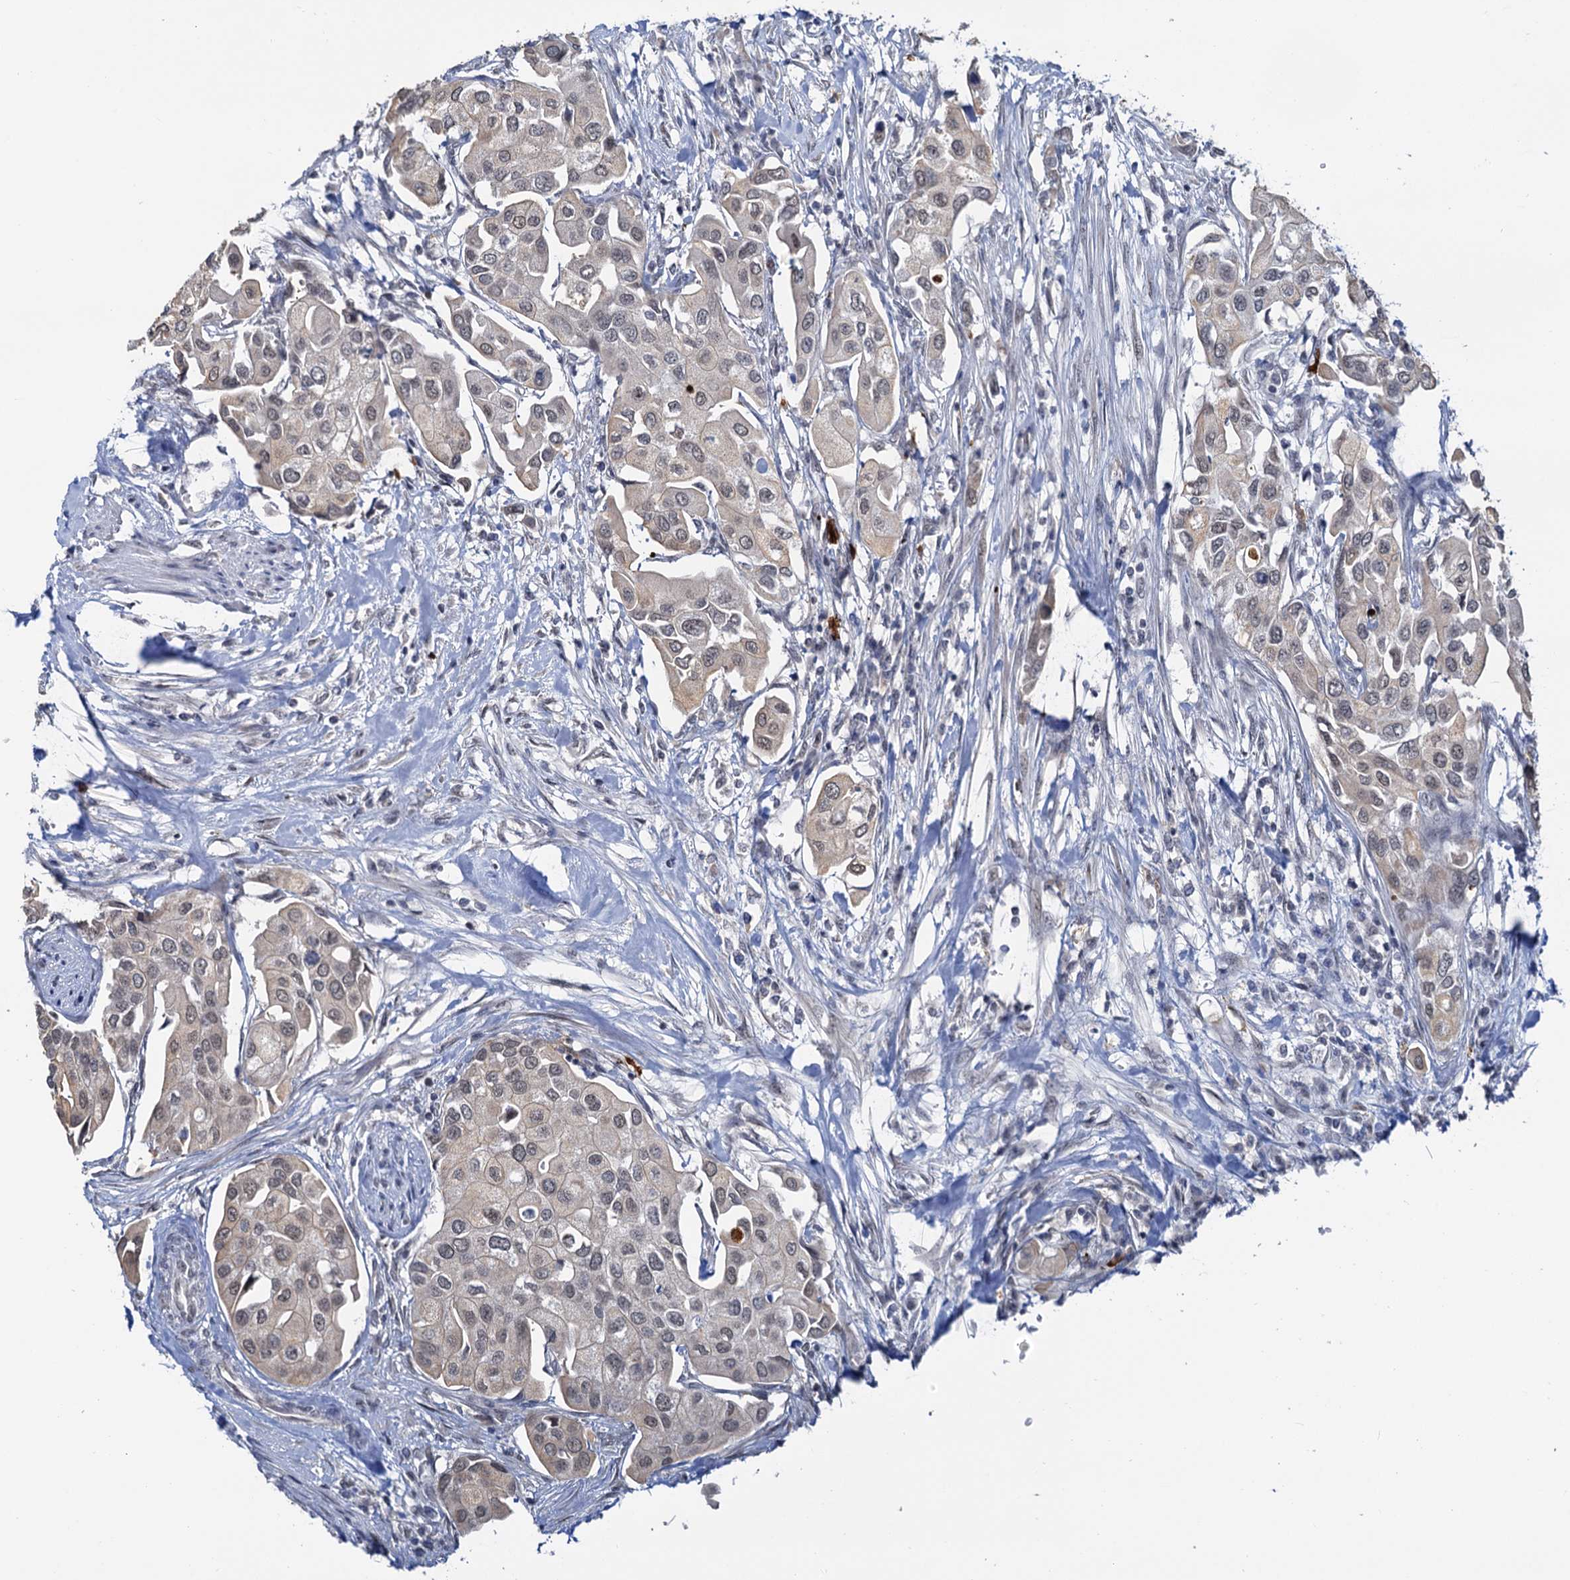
{"staining": {"intensity": "weak", "quantity": ">75%", "location": "cytoplasmic/membranous,nuclear"}, "tissue": "urothelial cancer", "cell_type": "Tumor cells", "image_type": "cancer", "snomed": [{"axis": "morphology", "description": "Urothelial carcinoma, High grade"}, {"axis": "topography", "description": "Urinary bladder"}], "caption": "Protein expression analysis of high-grade urothelial carcinoma reveals weak cytoplasmic/membranous and nuclear positivity in about >75% of tumor cells.", "gene": "NAT10", "patient": {"sex": "male", "age": 64}}